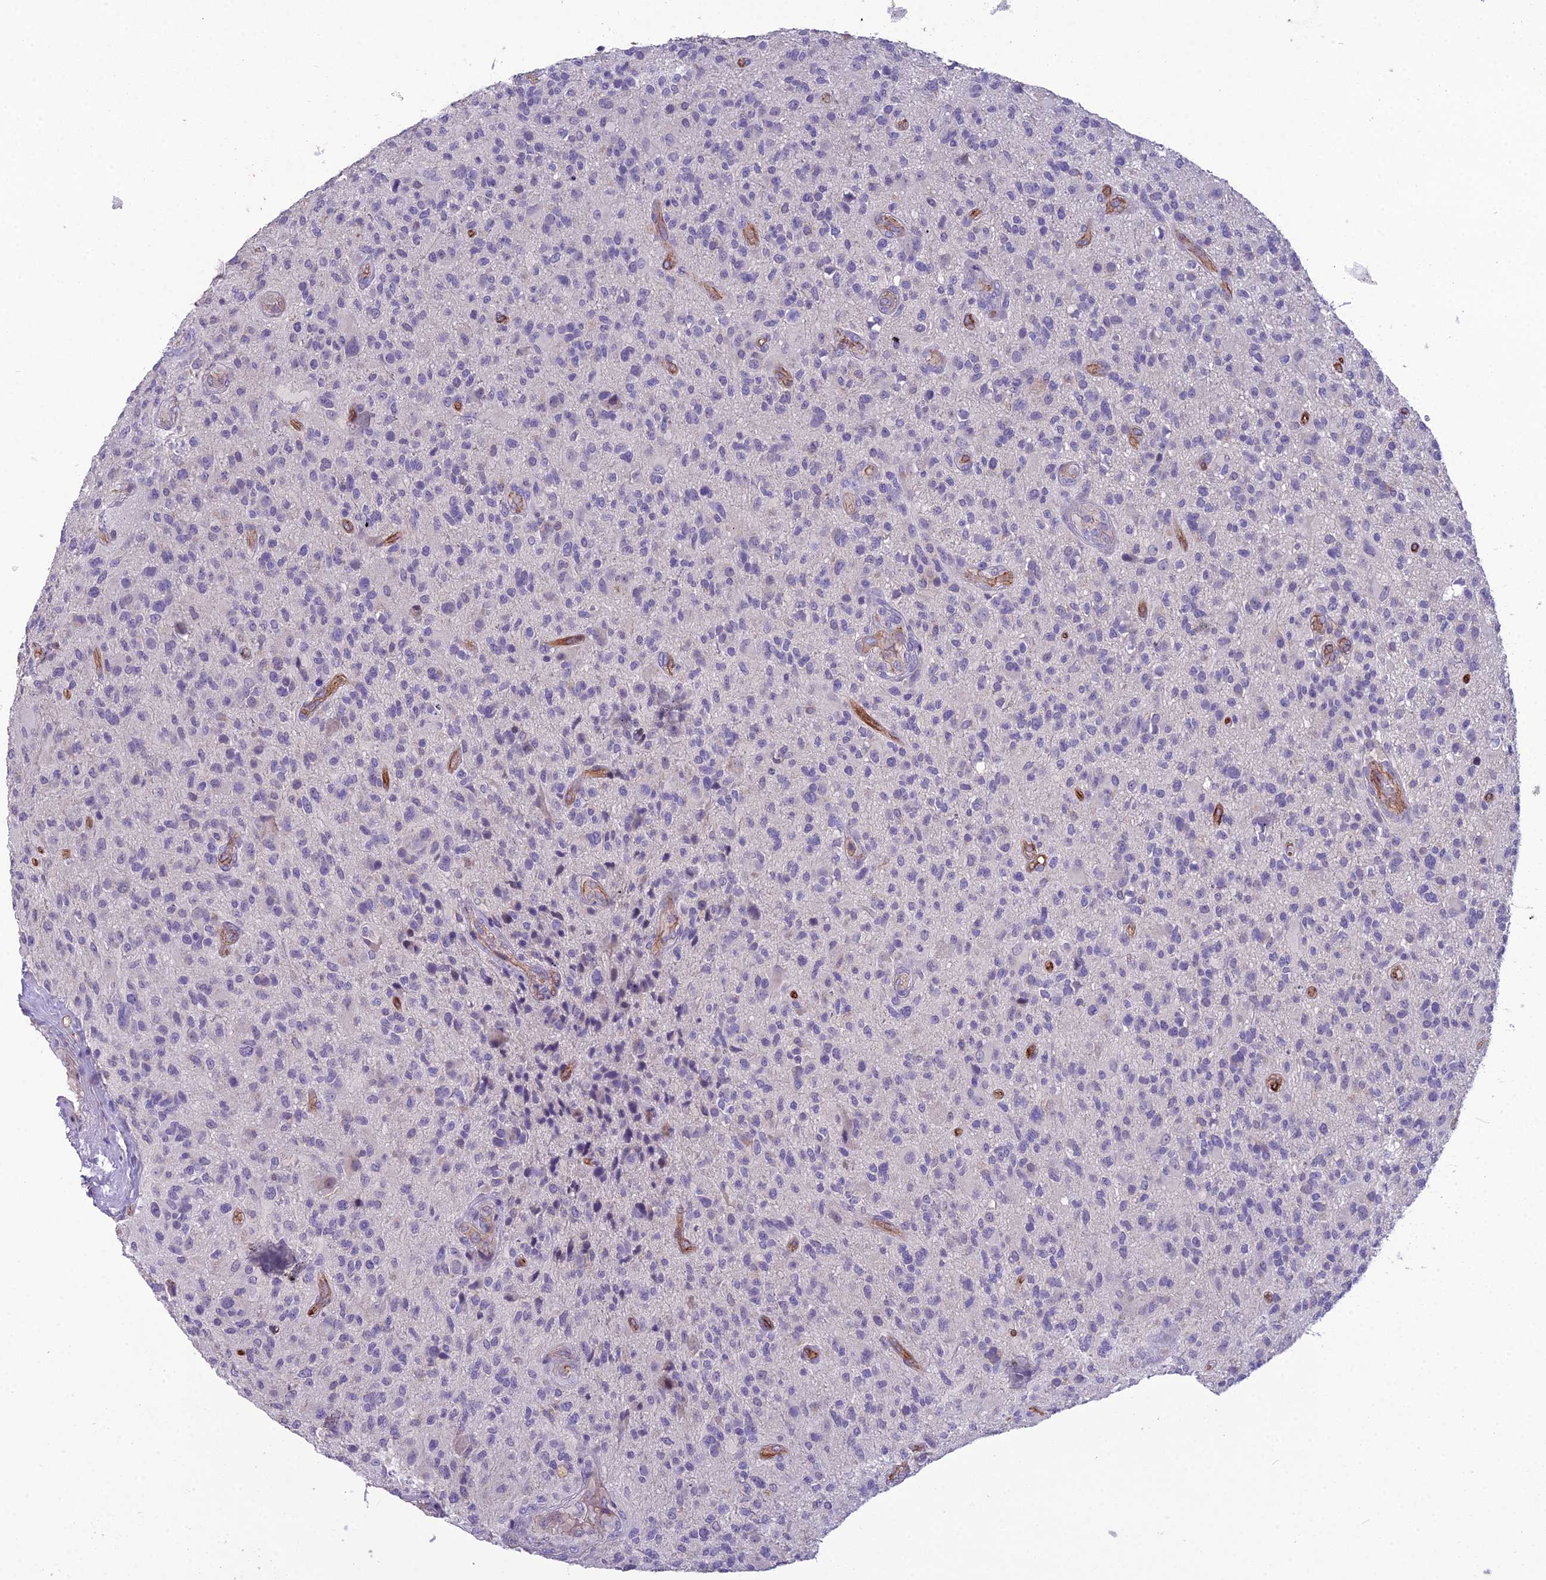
{"staining": {"intensity": "negative", "quantity": "none", "location": "none"}, "tissue": "glioma", "cell_type": "Tumor cells", "image_type": "cancer", "snomed": [{"axis": "morphology", "description": "Glioma, malignant, High grade"}, {"axis": "topography", "description": "Brain"}], "caption": "This is an immunohistochemistry (IHC) histopathology image of high-grade glioma (malignant). There is no expression in tumor cells.", "gene": "CFAP47", "patient": {"sex": "male", "age": 47}}